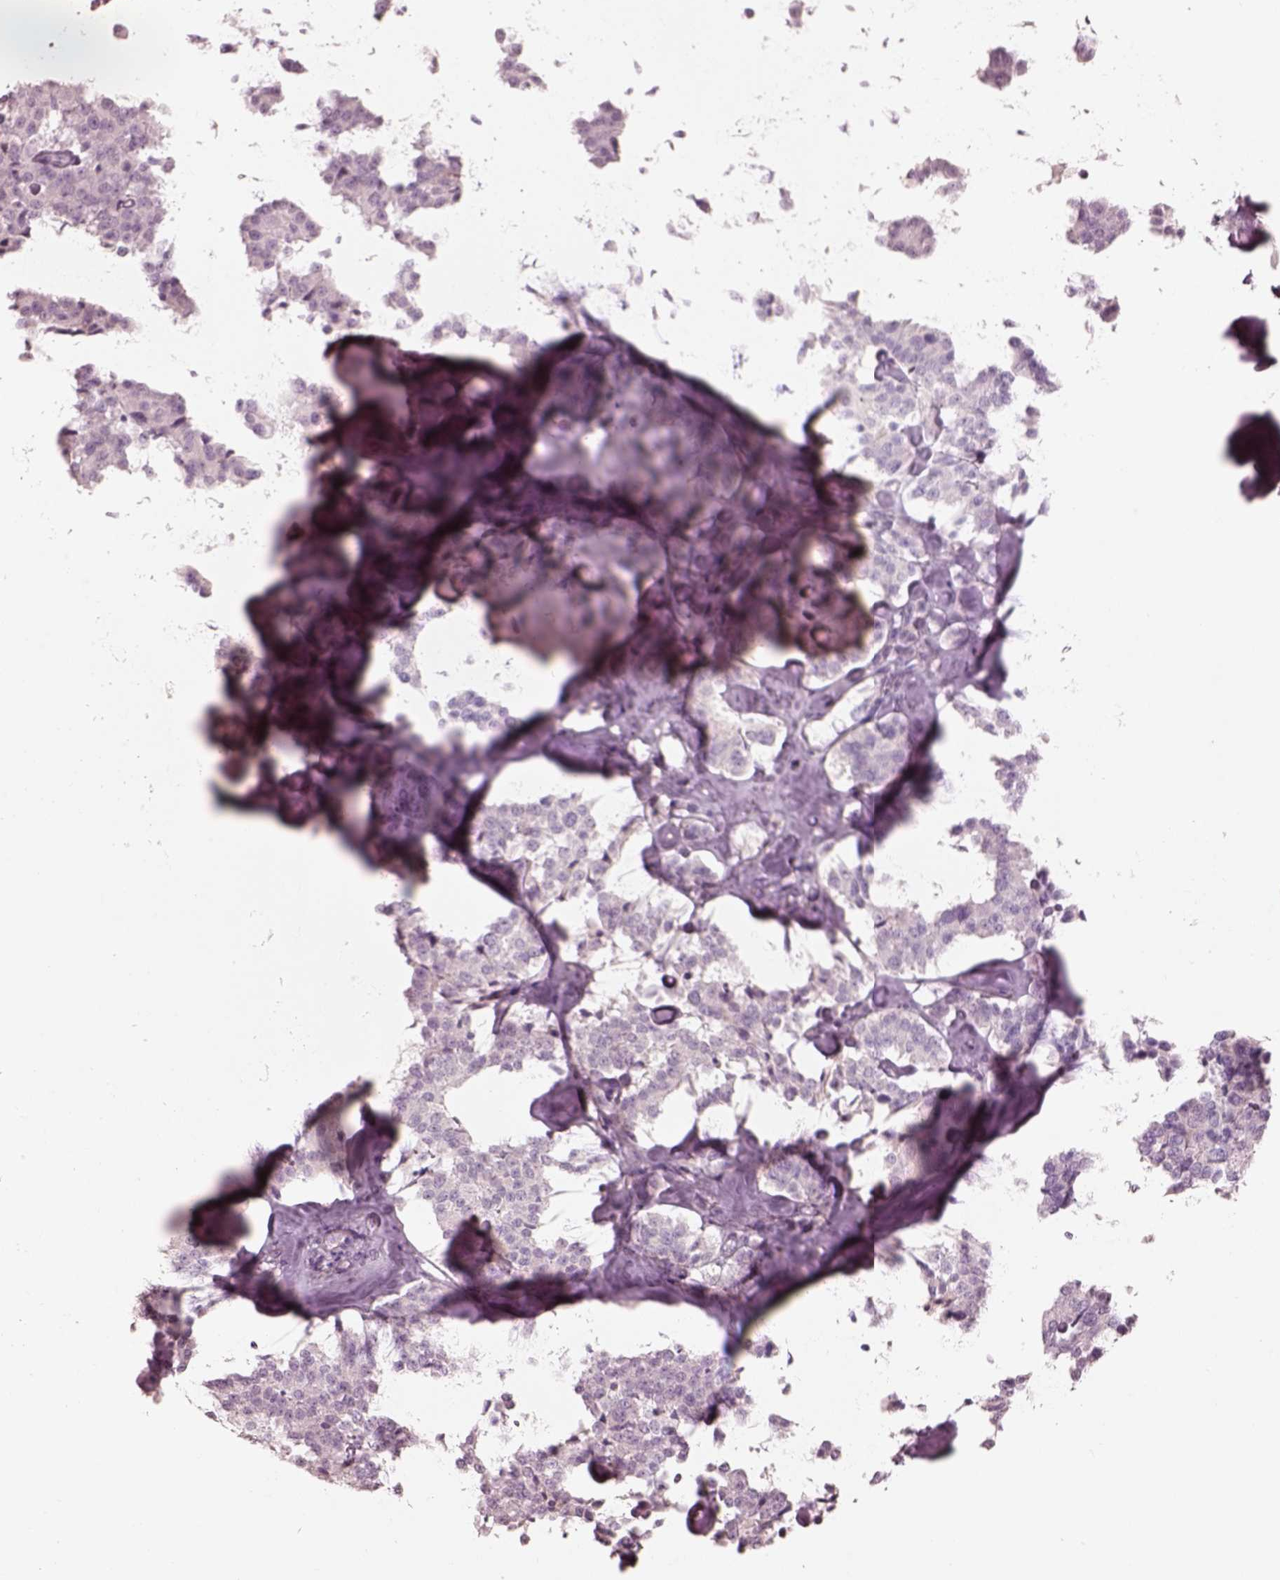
{"staining": {"intensity": "negative", "quantity": "none", "location": "none"}, "tissue": "carcinoid", "cell_type": "Tumor cells", "image_type": "cancer", "snomed": [{"axis": "morphology", "description": "Carcinoid, malignant, NOS"}, {"axis": "topography", "description": "Pancreas"}], "caption": "This is a histopathology image of immunohistochemistry (IHC) staining of carcinoid, which shows no expression in tumor cells. (Stains: DAB (3,3'-diaminobenzidine) immunohistochemistry (IHC) with hematoxylin counter stain, Microscopy: brightfield microscopy at high magnification).", "gene": "CADM2", "patient": {"sex": "male", "age": 41}}